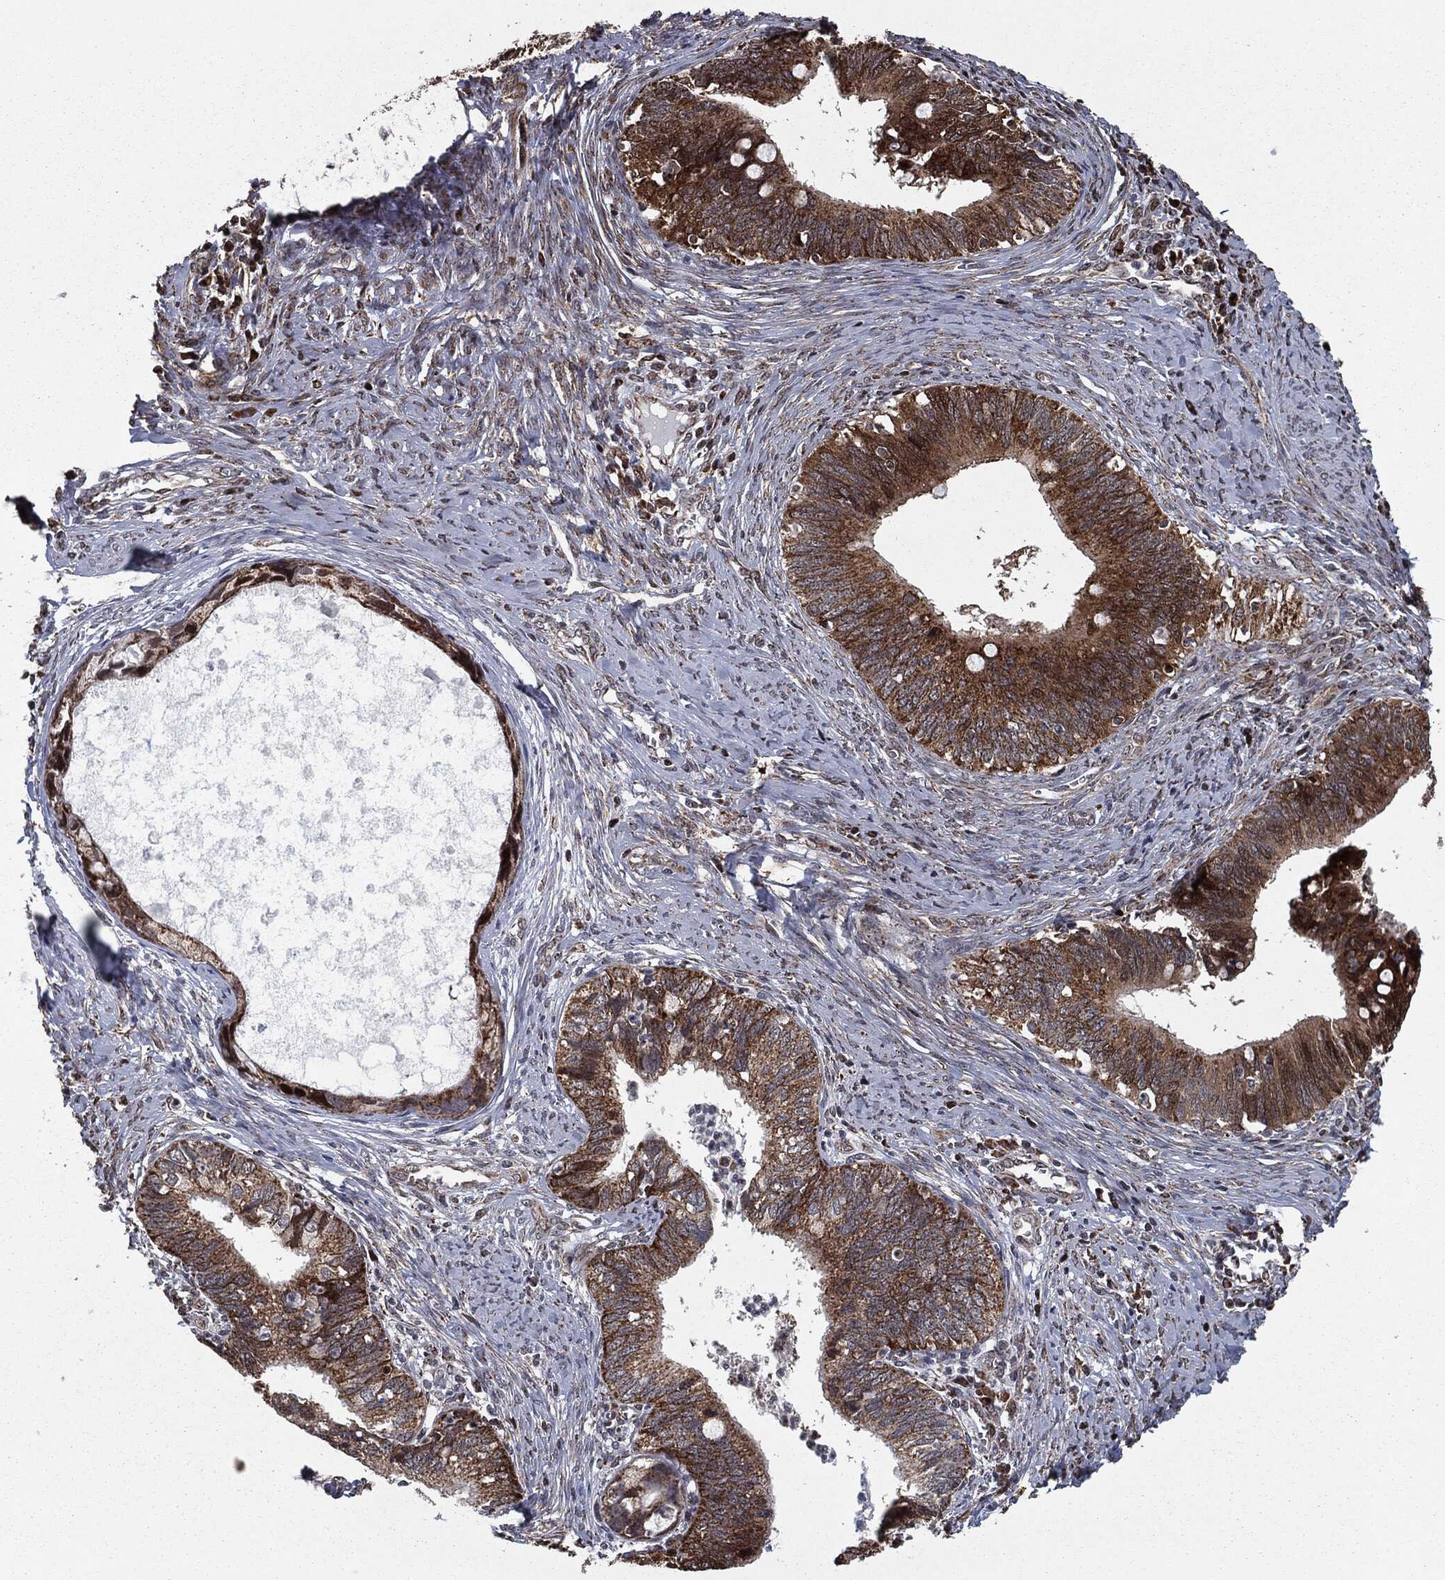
{"staining": {"intensity": "moderate", "quantity": ">75%", "location": "cytoplasmic/membranous"}, "tissue": "cervical cancer", "cell_type": "Tumor cells", "image_type": "cancer", "snomed": [{"axis": "morphology", "description": "Adenocarcinoma, NOS"}, {"axis": "topography", "description": "Cervix"}], "caption": "An image of human adenocarcinoma (cervical) stained for a protein shows moderate cytoplasmic/membranous brown staining in tumor cells. Nuclei are stained in blue.", "gene": "CHCHD2", "patient": {"sex": "female", "age": 42}}